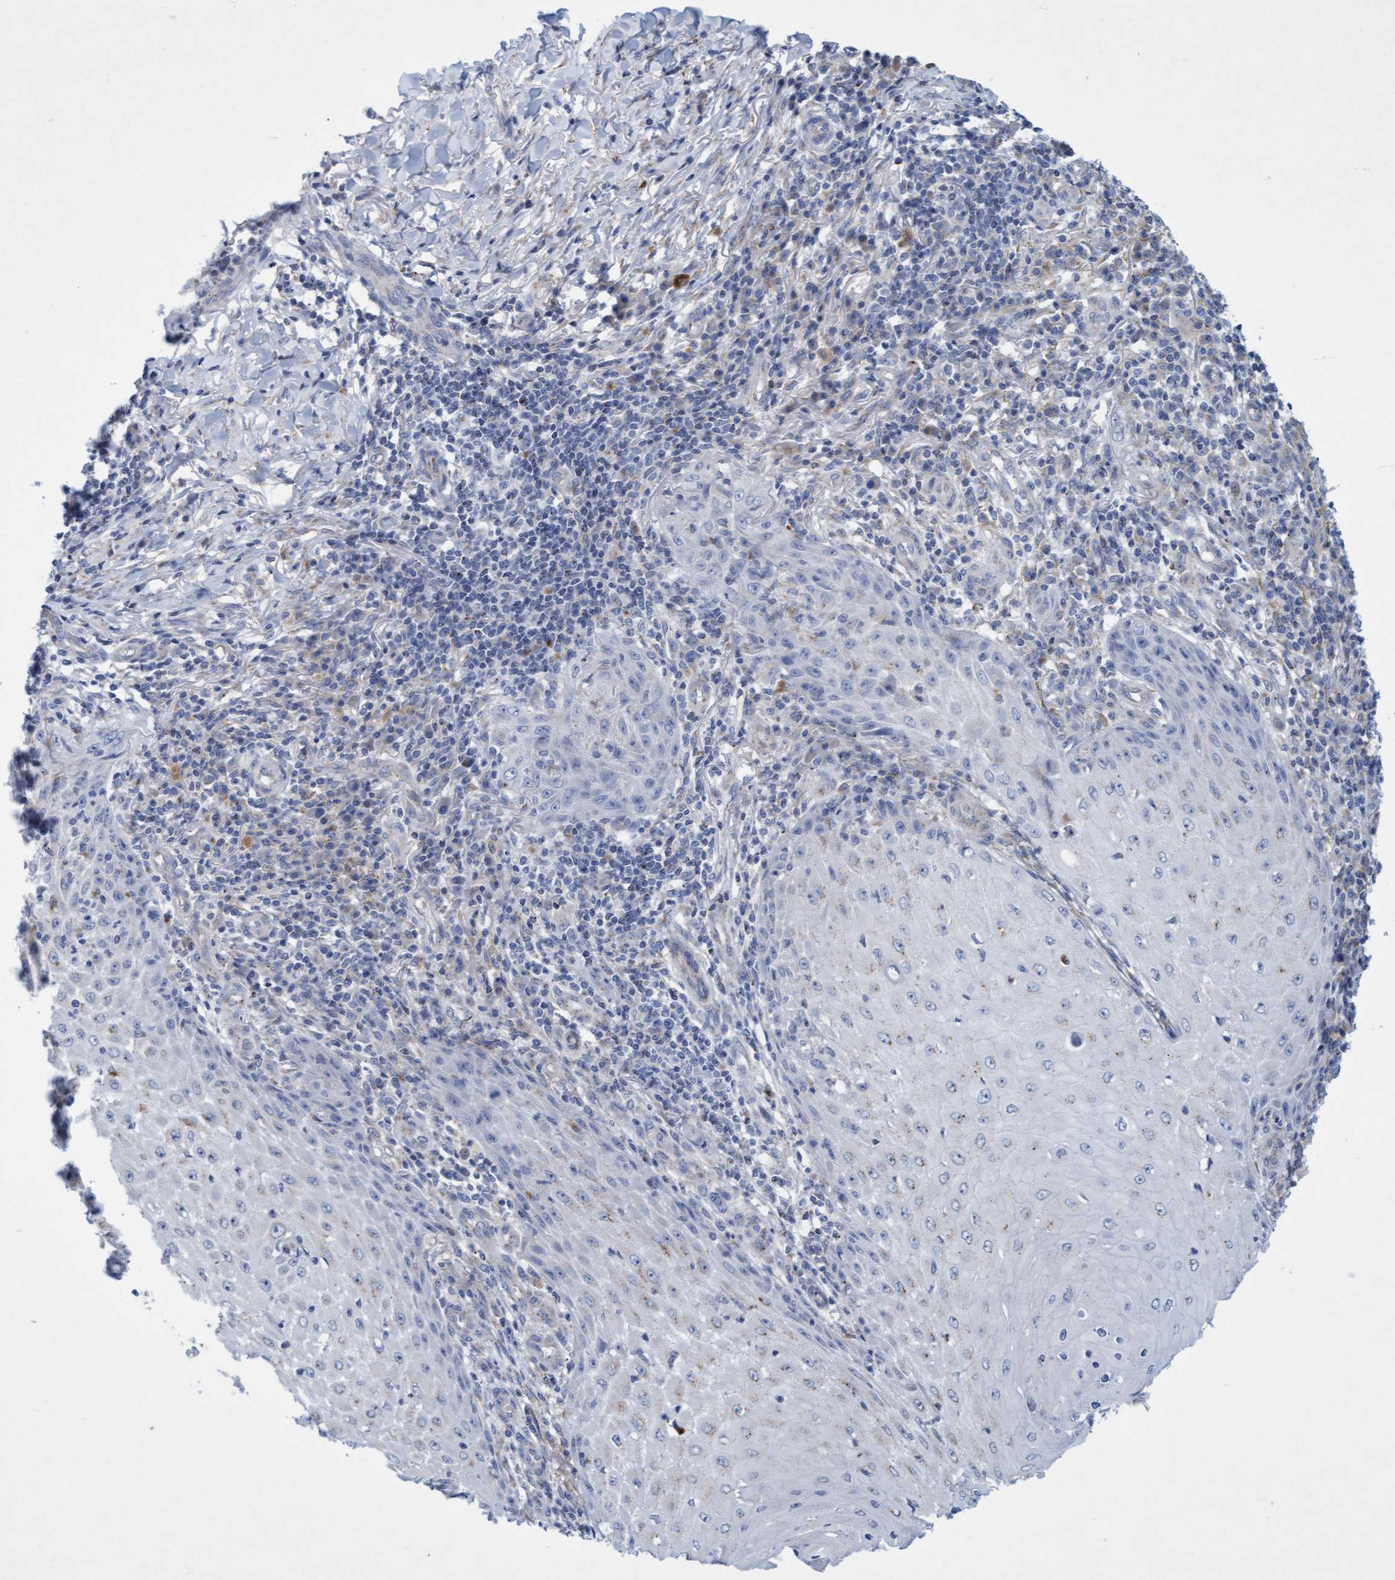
{"staining": {"intensity": "weak", "quantity": "<25%", "location": "cytoplasmic/membranous"}, "tissue": "skin cancer", "cell_type": "Tumor cells", "image_type": "cancer", "snomed": [{"axis": "morphology", "description": "Squamous cell carcinoma, NOS"}, {"axis": "topography", "description": "Skin"}], "caption": "The immunohistochemistry image has no significant expression in tumor cells of skin squamous cell carcinoma tissue.", "gene": "SGSH", "patient": {"sex": "female", "age": 73}}